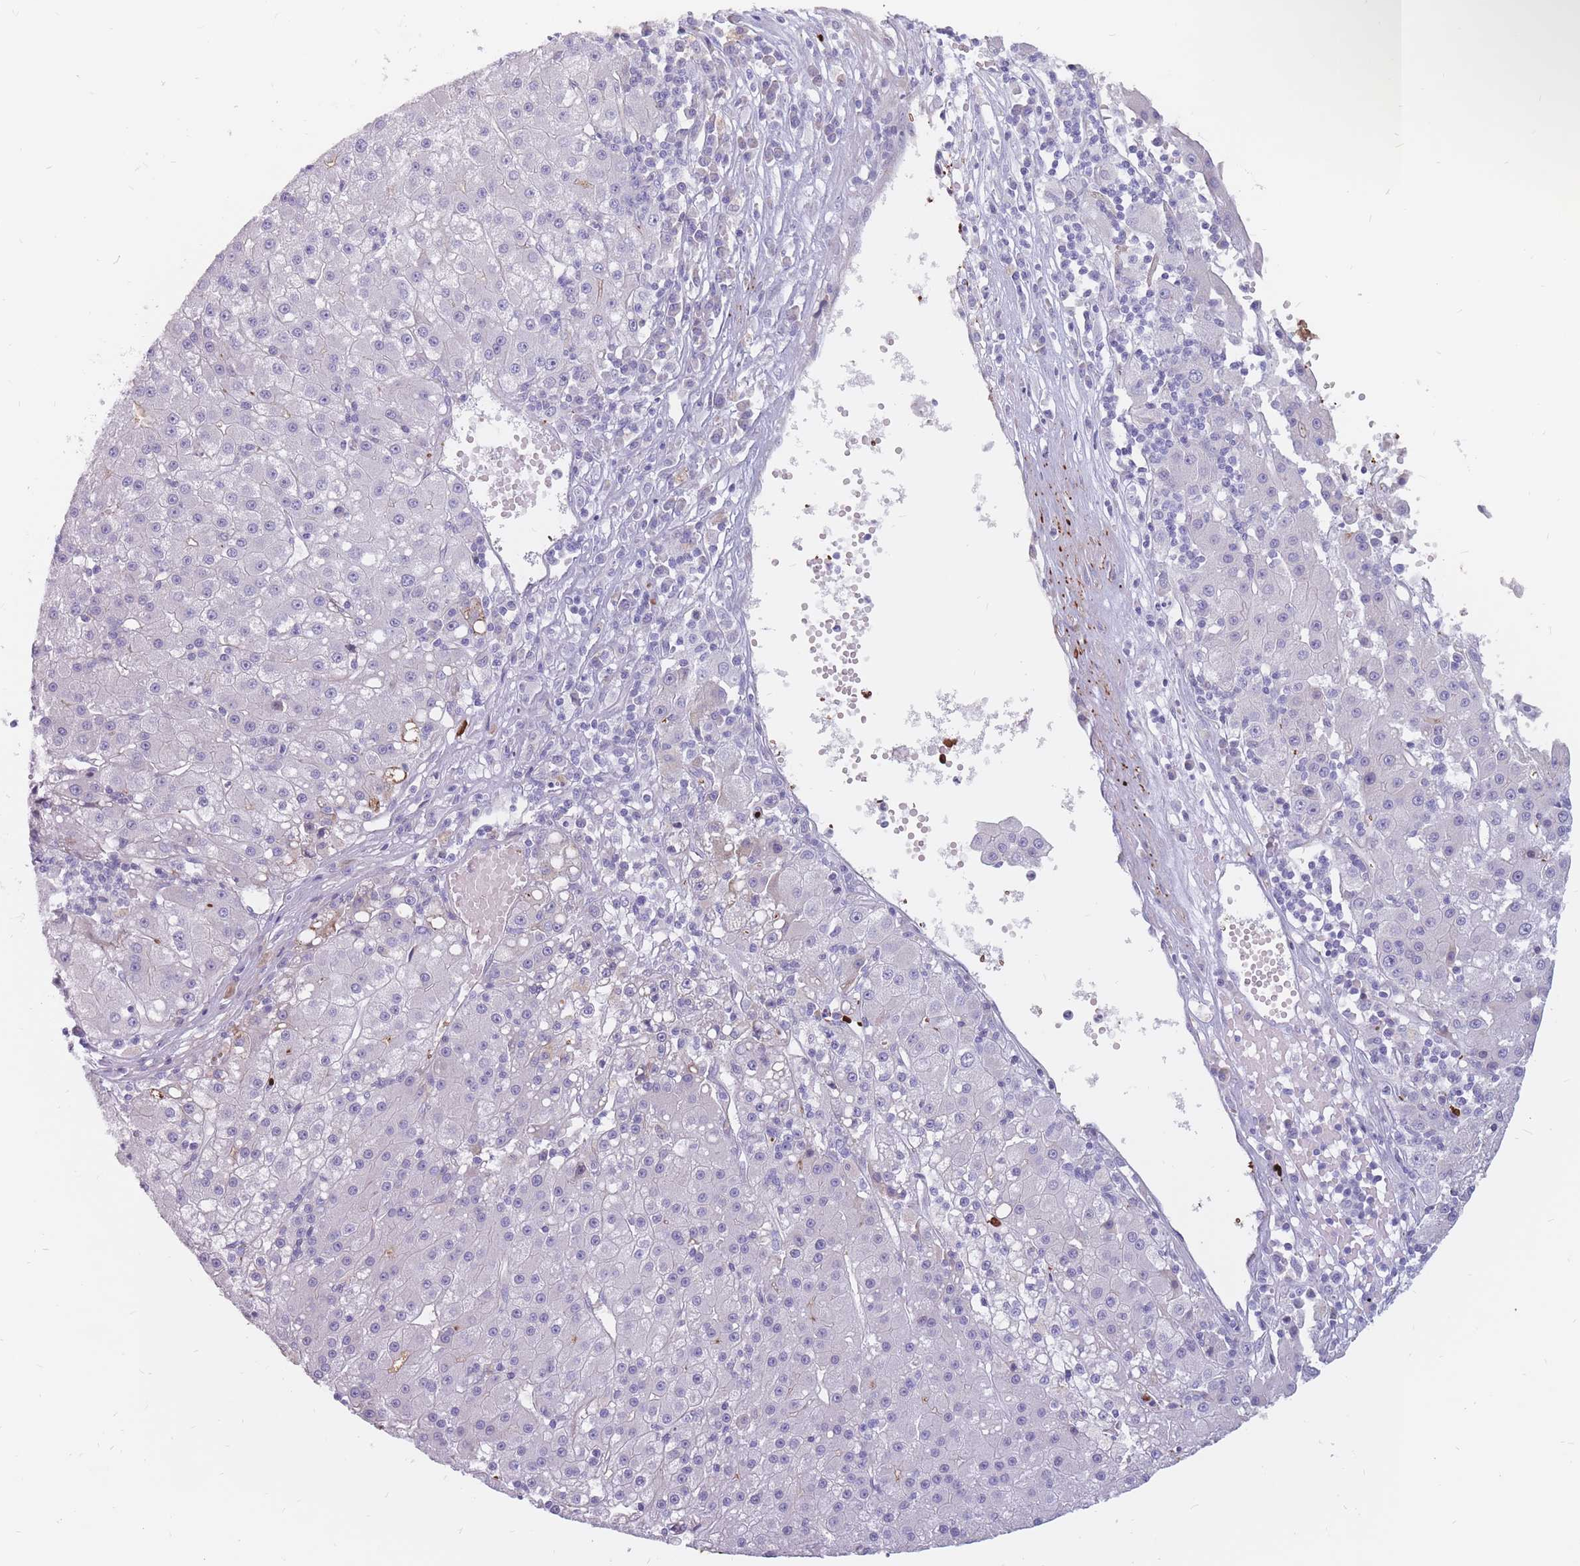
{"staining": {"intensity": "negative", "quantity": "none", "location": "none"}, "tissue": "liver cancer", "cell_type": "Tumor cells", "image_type": "cancer", "snomed": [{"axis": "morphology", "description": "Carcinoma, Hepatocellular, NOS"}, {"axis": "topography", "description": "Liver"}], "caption": "Tumor cells are negative for protein expression in human liver cancer (hepatocellular carcinoma).", "gene": "PTGDR", "patient": {"sex": "male", "age": 76}}